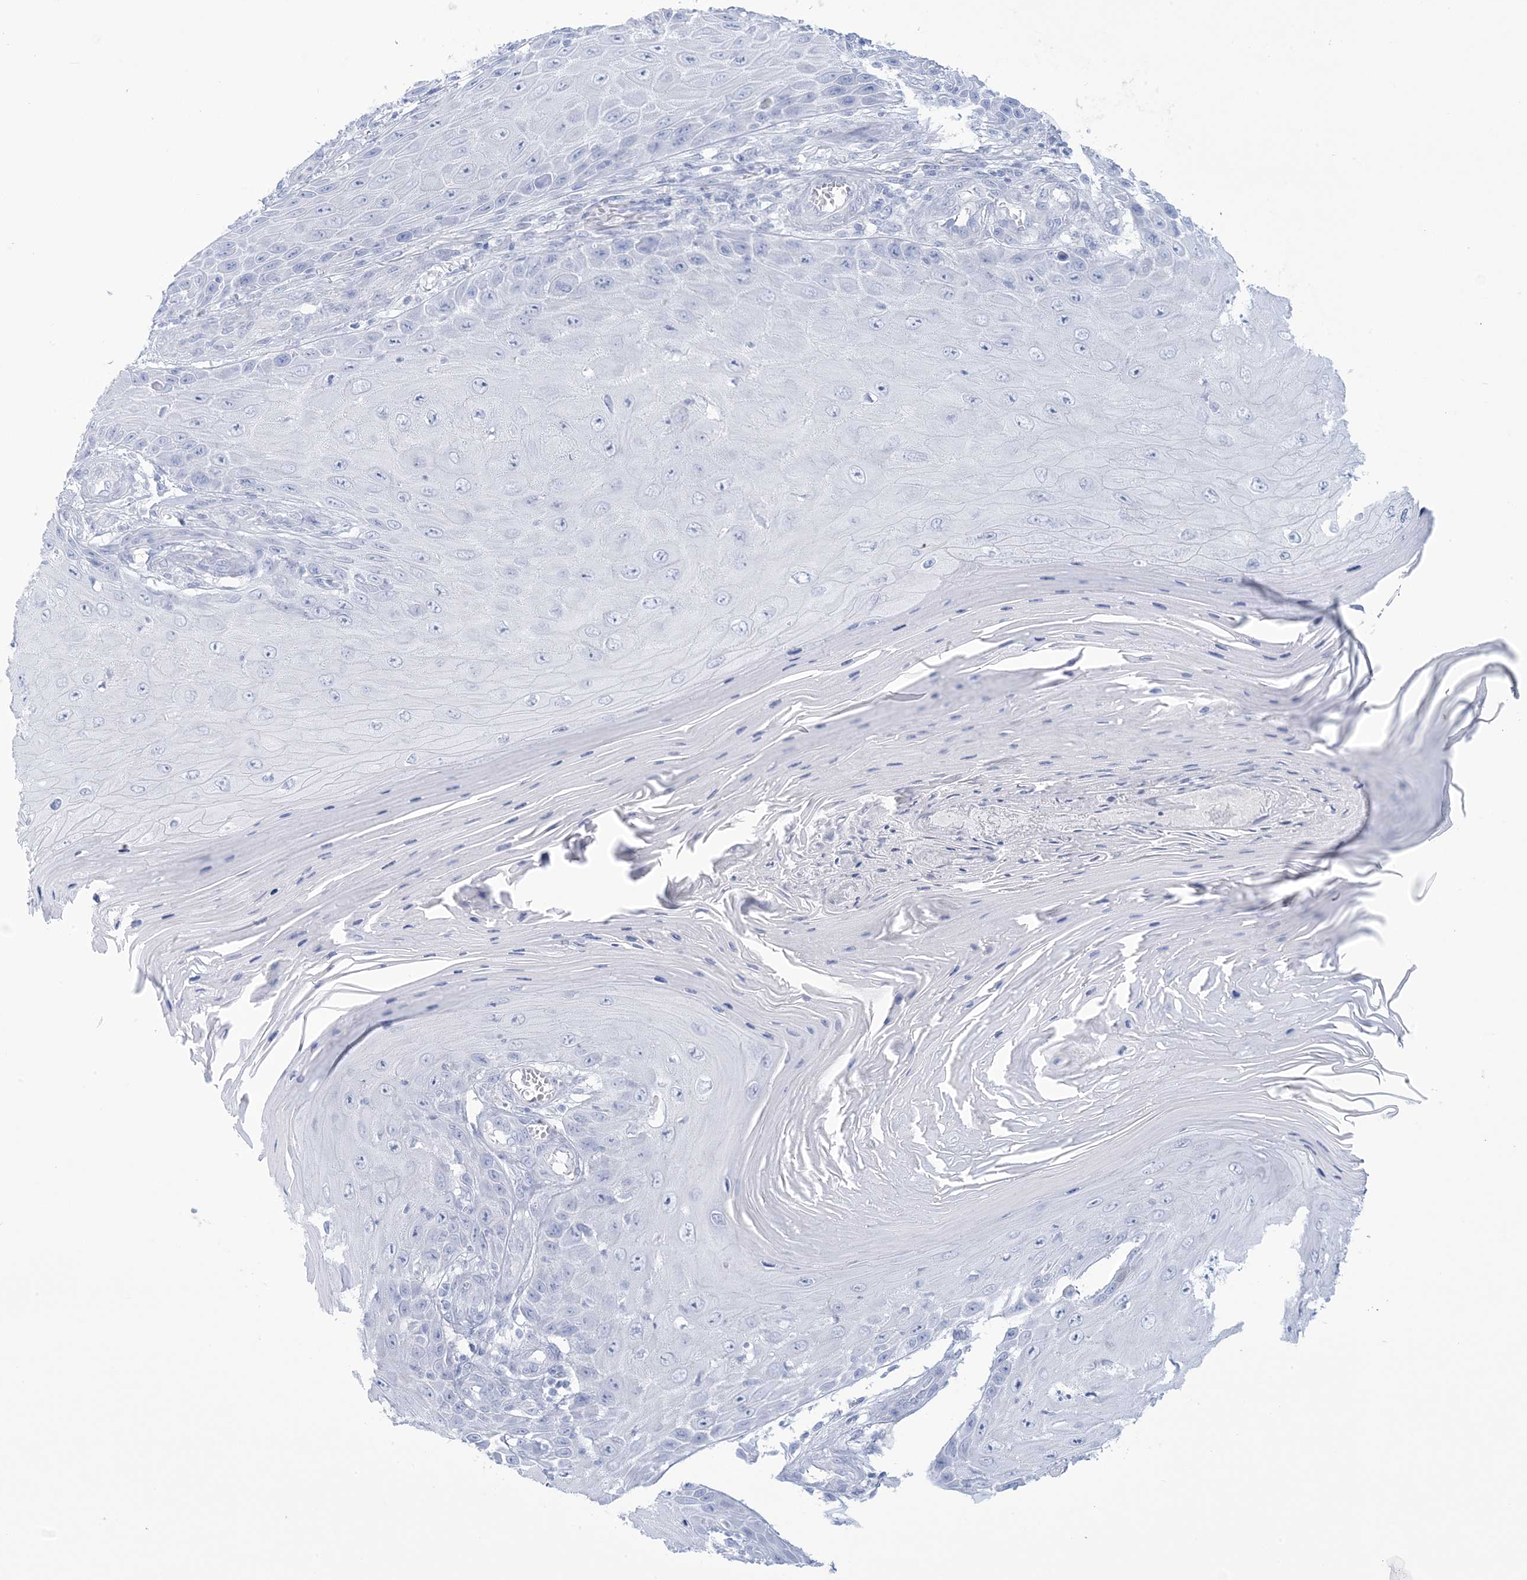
{"staining": {"intensity": "negative", "quantity": "none", "location": "none"}, "tissue": "skin cancer", "cell_type": "Tumor cells", "image_type": "cancer", "snomed": [{"axis": "morphology", "description": "Squamous cell carcinoma, NOS"}, {"axis": "topography", "description": "Skin"}], "caption": "Tumor cells show no significant staining in skin cancer (squamous cell carcinoma).", "gene": "AGXT", "patient": {"sex": "female", "age": 73}}